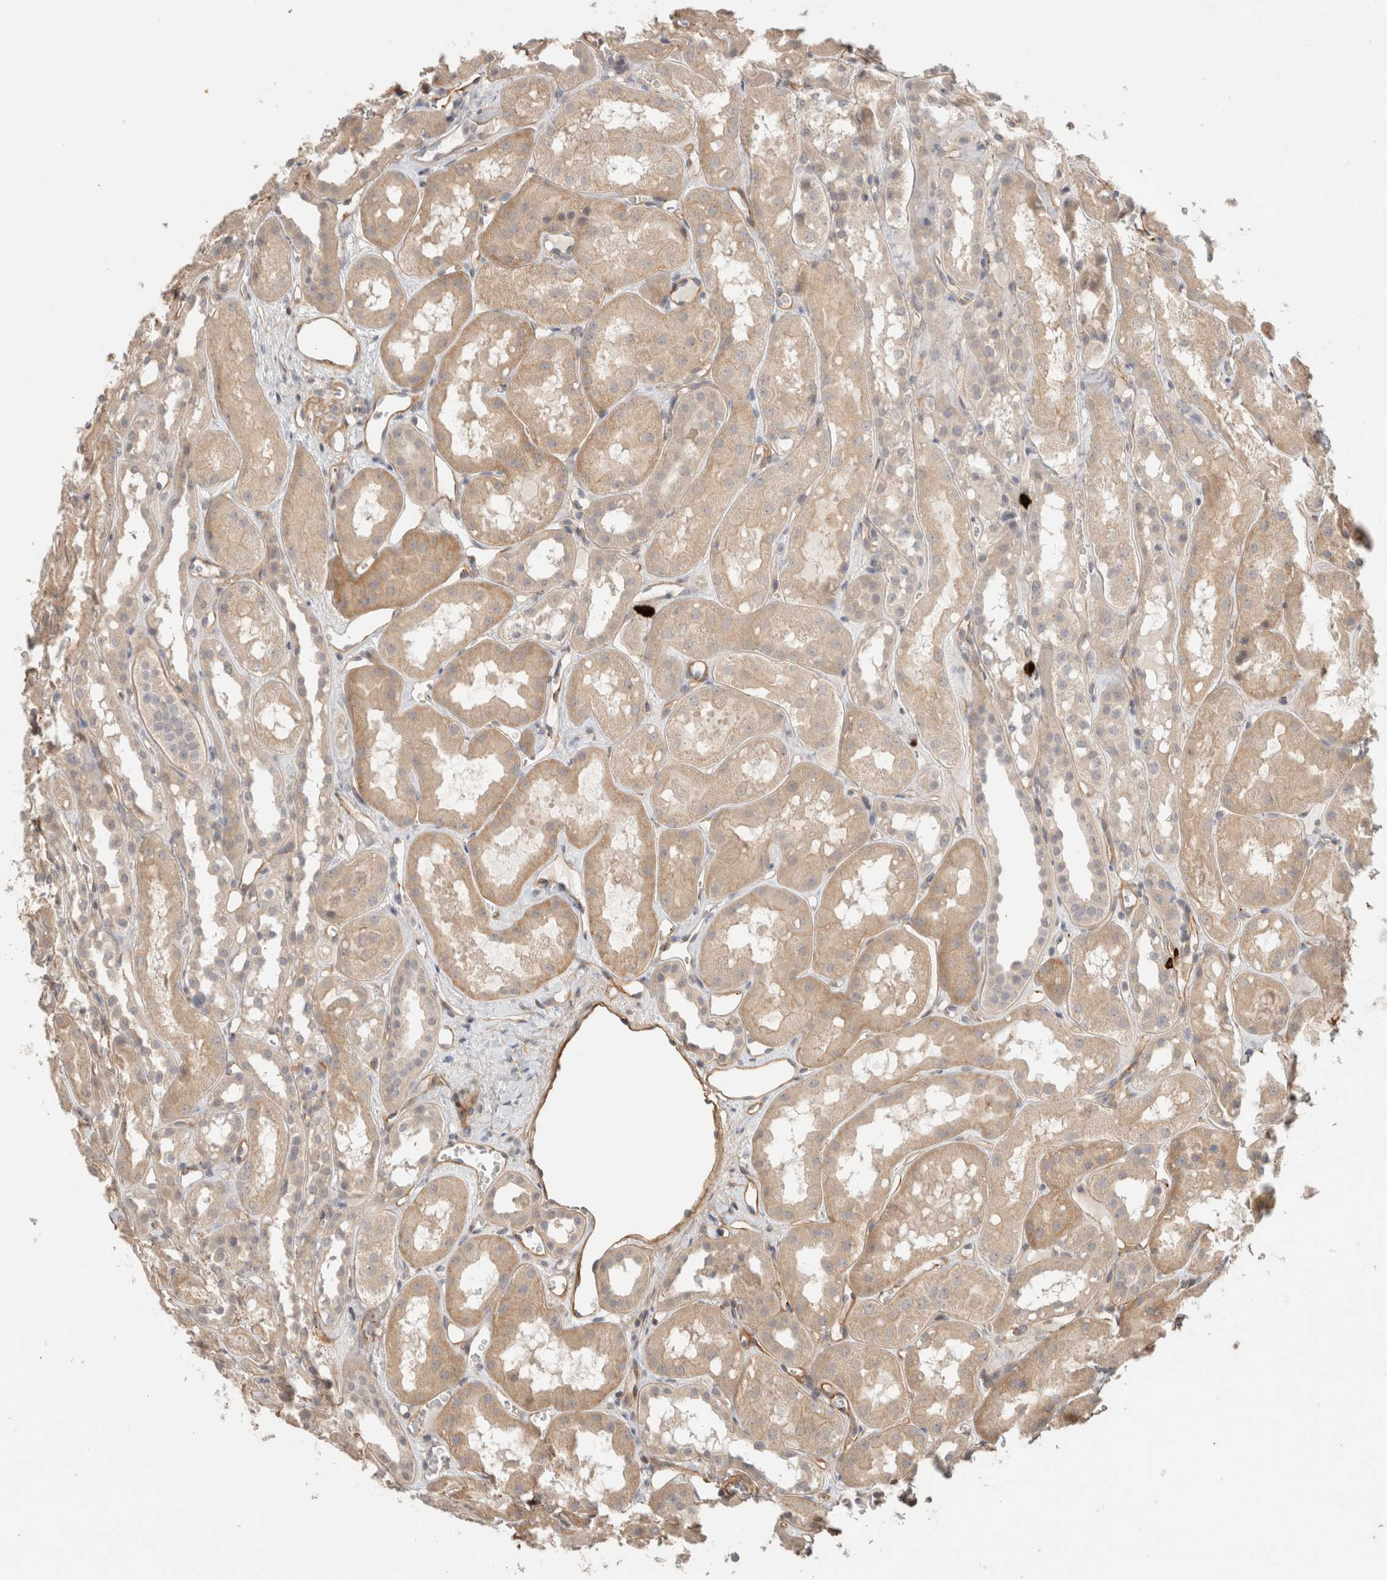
{"staining": {"intensity": "weak", "quantity": ">75%", "location": "cytoplasmic/membranous"}, "tissue": "kidney", "cell_type": "Cells in glomeruli", "image_type": "normal", "snomed": [{"axis": "morphology", "description": "Normal tissue, NOS"}, {"axis": "topography", "description": "Kidney"}], "caption": "Brown immunohistochemical staining in benign kidney shows weak cytoplasmic/membranous positivity in about >75% of cells in glomeruli. The protein of interest is shown in brown color, while the nuclei are stained blue.", "gene": "HSPG2", "patient": {"sex": "male", "age": 16}}